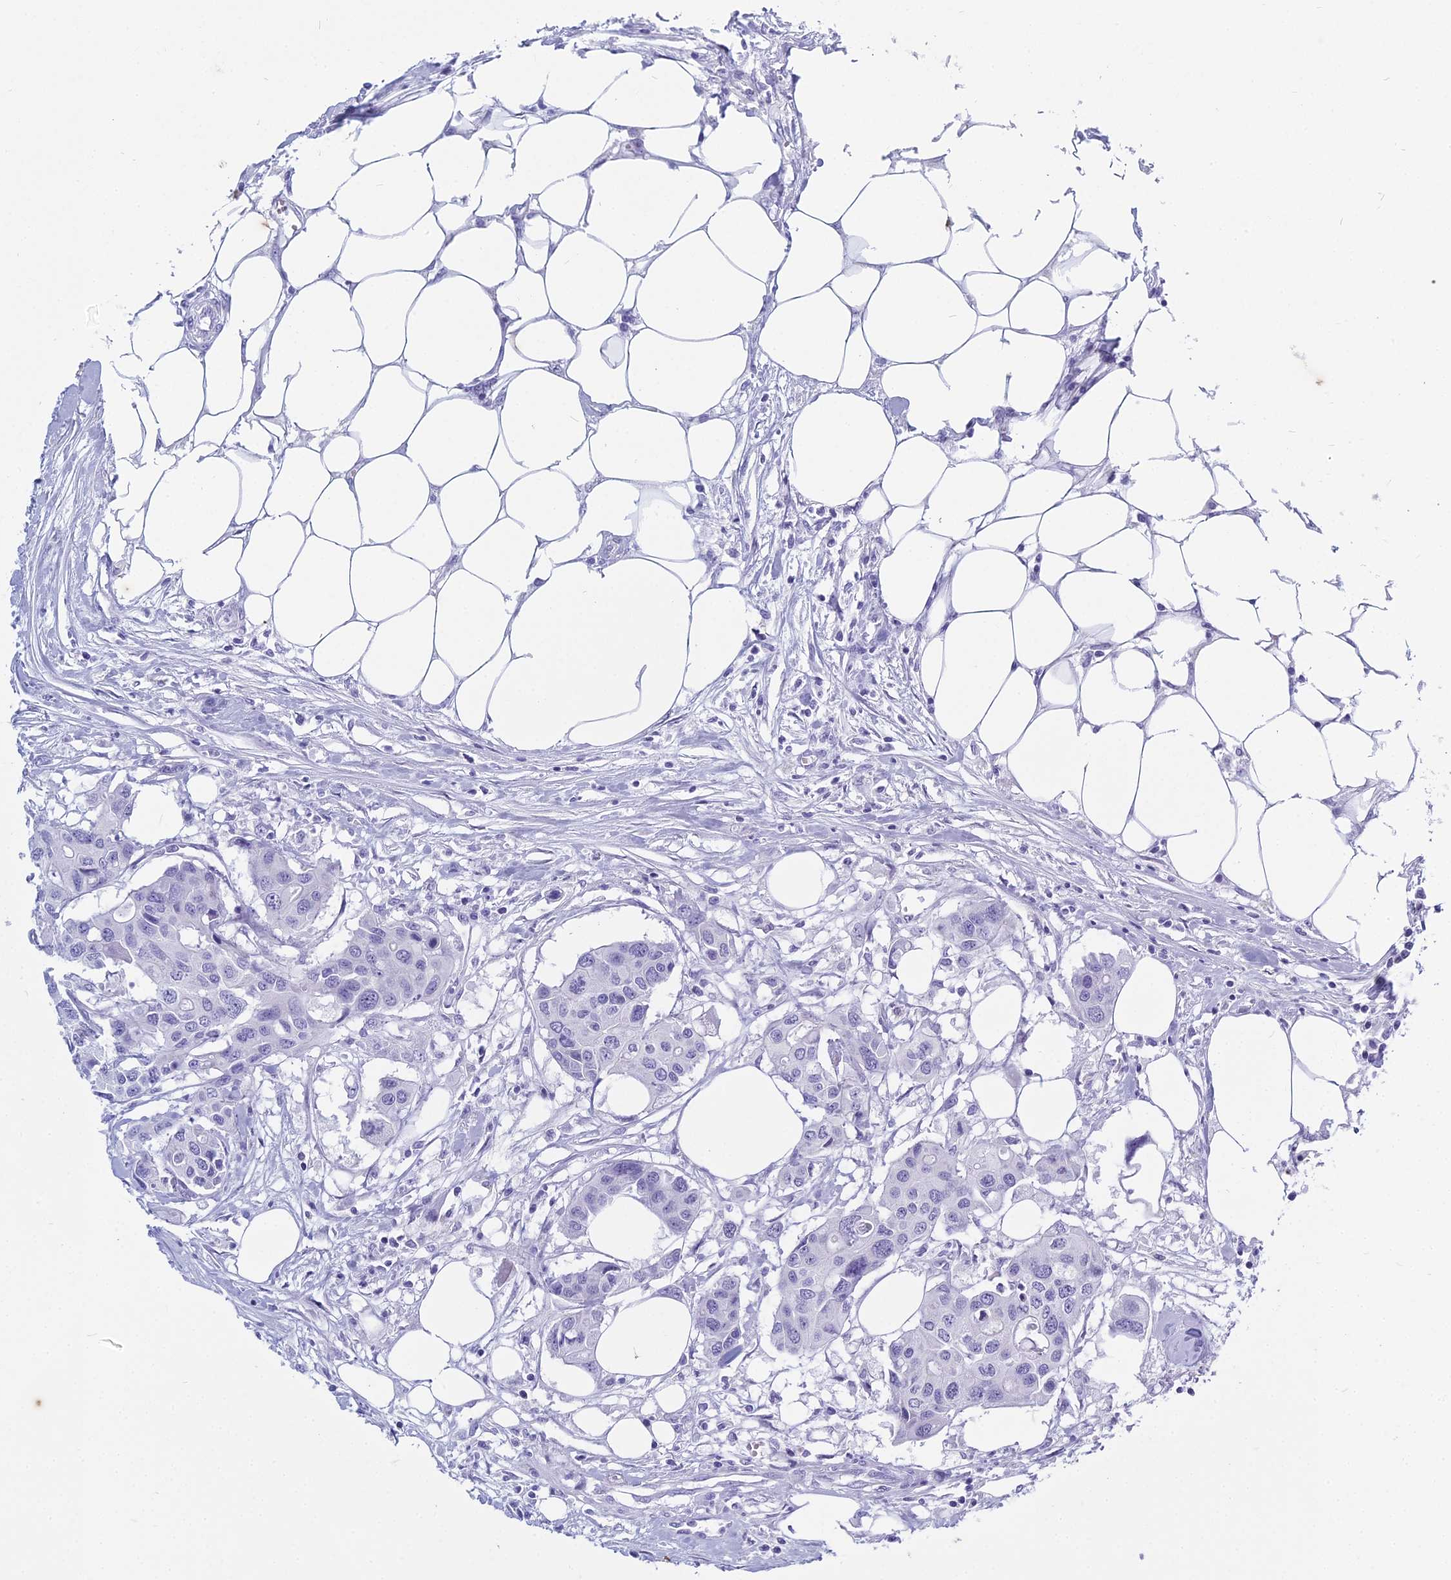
{"staining": {"intensity": "negative", "quantity": "none", "location": "none"}, "tissue": "colorectal cancer", "cell_type": "Tumor cells", "image_type": "cancer", "snomed": [{"axis": "morphology", "description": "Adenocarcinoma, NOS"}, {"axis": "topography", "description": "Colon"}], "caption": "High magnification brightfield microscopy of colorectal cancer (adenocarcinoma) stained with DAB (3,3'-diaminobenzidine) (brown) and counterstained with hematoxylin (blue): tumor cells show no significant expression.", "gene": "HMGB4", "patient": {"sex": "male", "age": 77}}